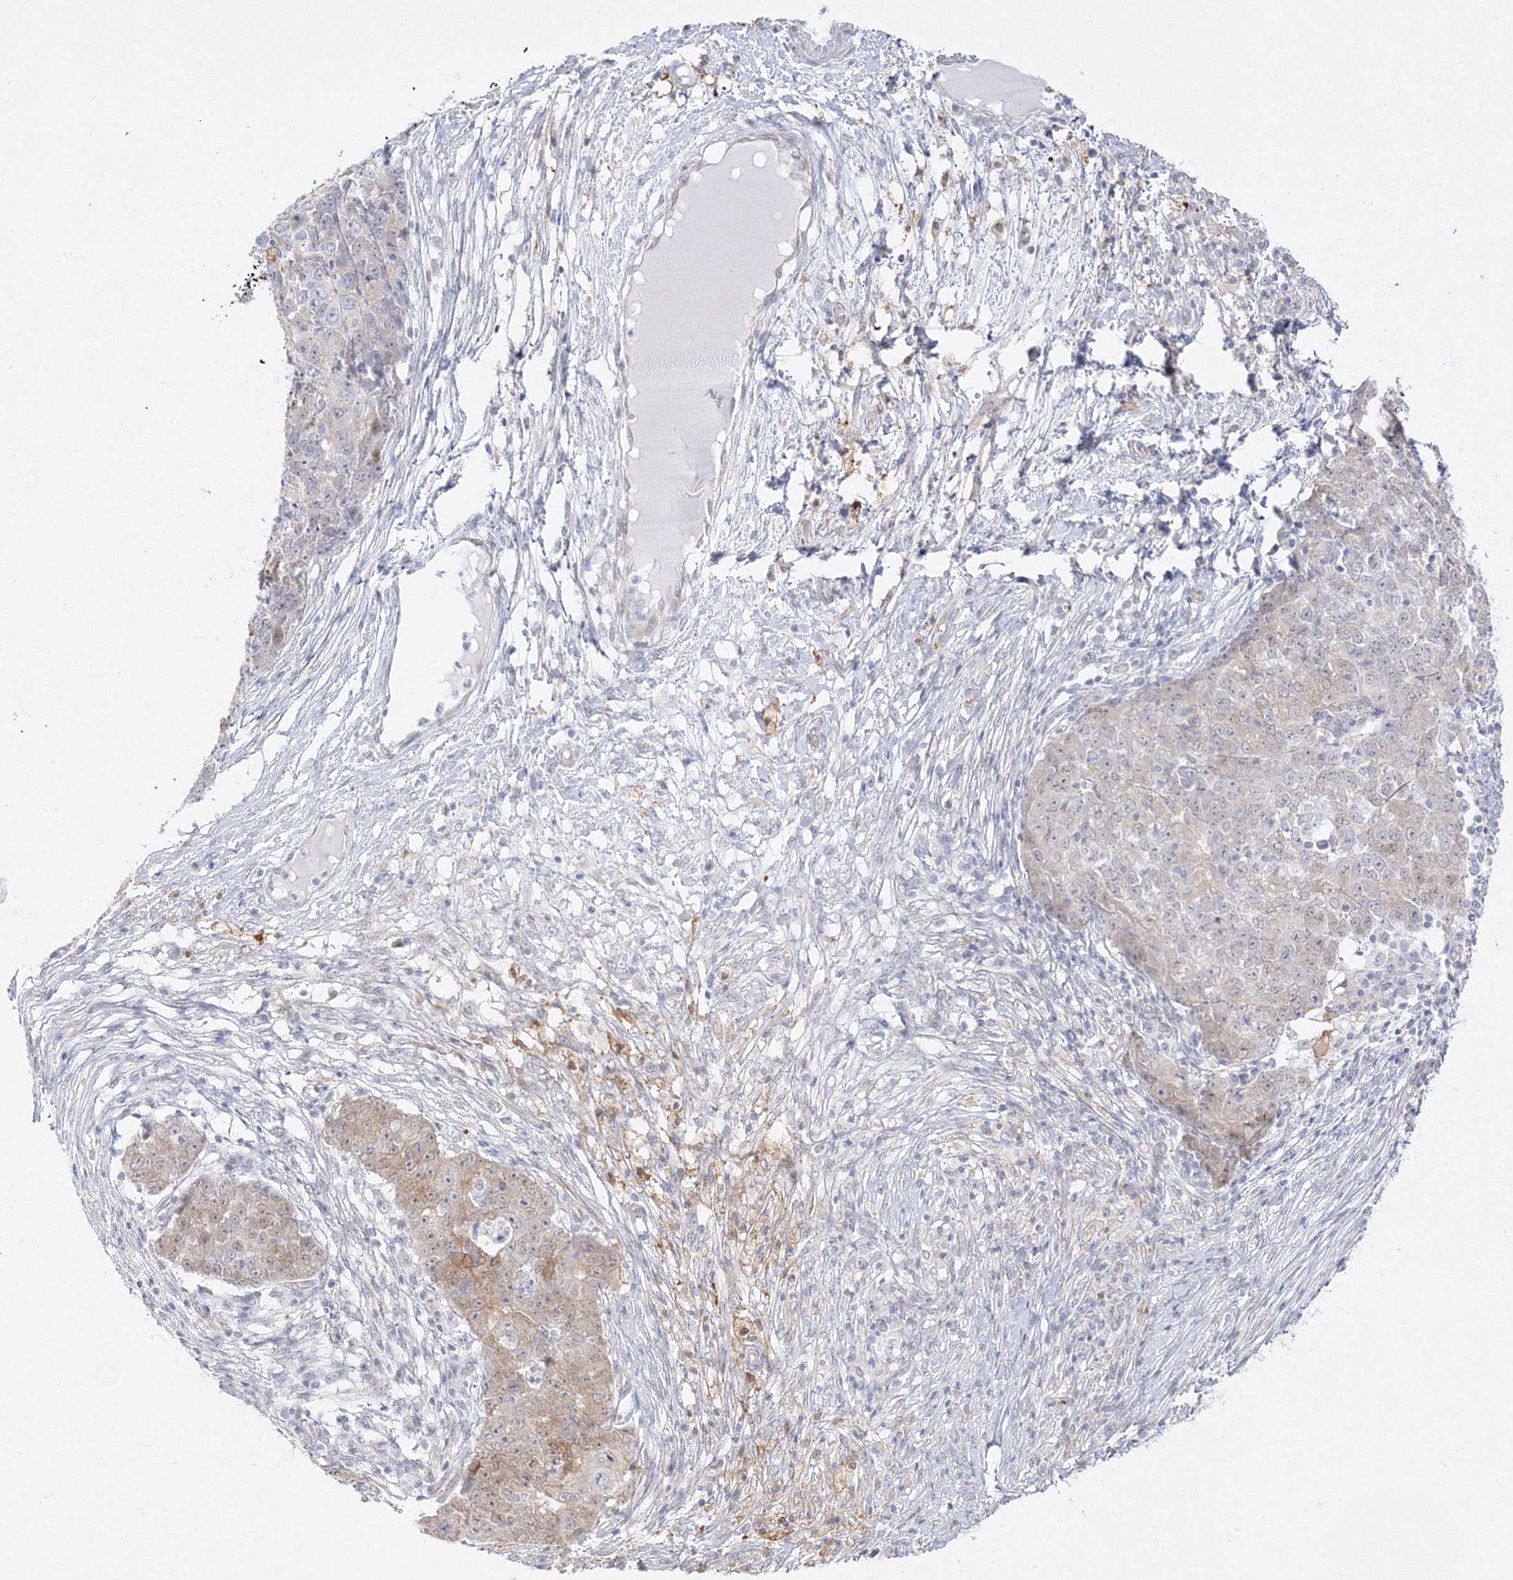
{"staining": {"intensity": "weak", "quantity": "<25%", "location": "cytoplasmic/membranous"}, "tissue": "ovarian cancer", "cell_type": "Tumor cells", "image_type": "cancer", "snomed": [{"axis": "morphology", "description": "Carcinoma, endometroid"}, {"axis": "topography", "description": "Ovary"}], "caption": "High magnification brightfield microscopy of ovarian cancer (endometroid carcinoma) stained with DAB (brown) and counterstained with hematoxylin (blue): tumor cells show no significant staining.", "gene": "C2CD2", "patient": {"sex": "female", "age": 42}}